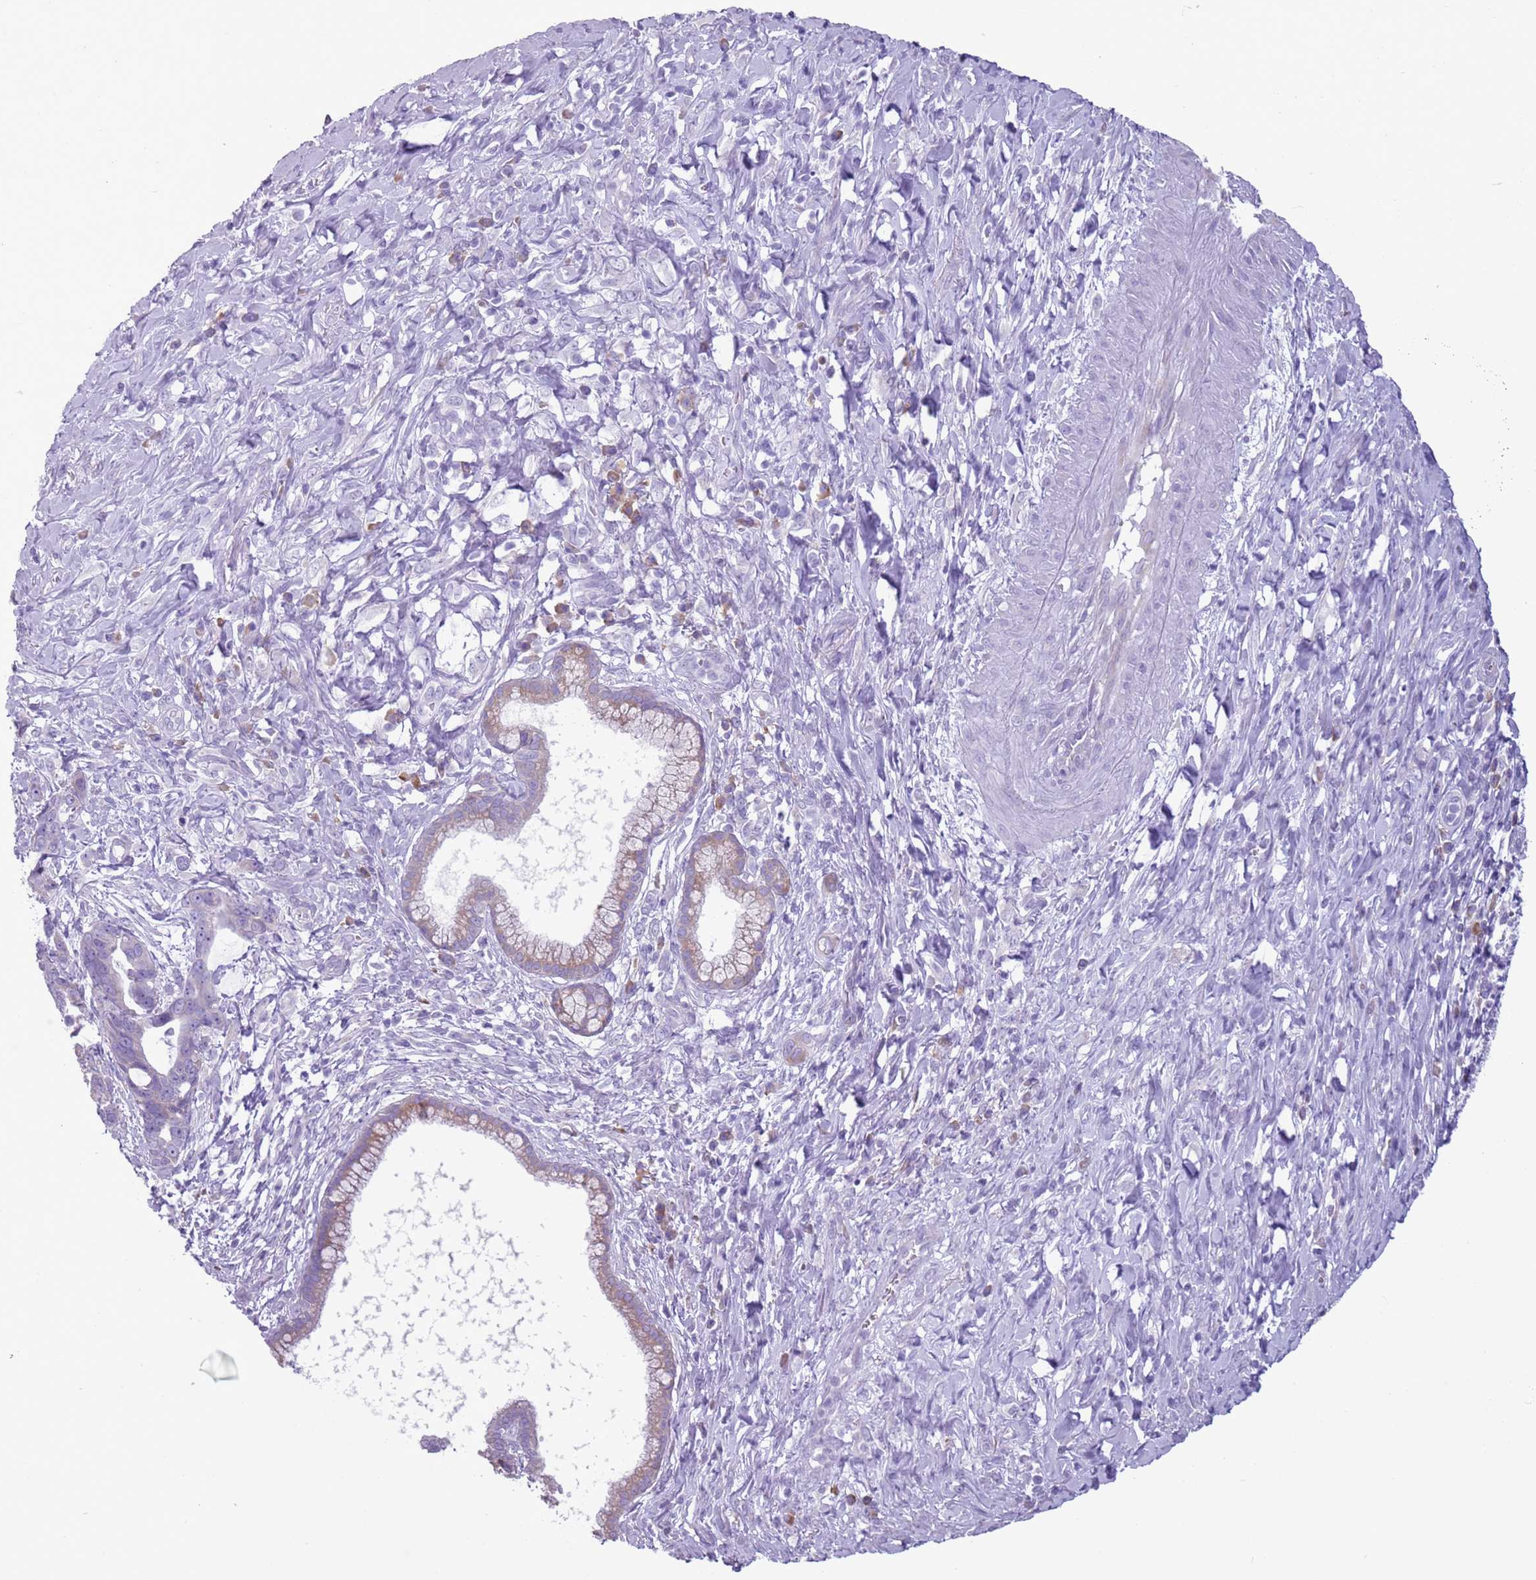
{"staining": {"intensity": "negative", "quantity": "none", "location": "none"}, "tissue": "pancreatic cancer", "cell_type": "Tumor cells", "image_type": "cancer", "snomed": [{"axis": "morphology", "description": "Adenocarcinoma, NOS"}, {"axis": "topography", "description": "Pancreas"}], "caption": "A high-resolution image shows immunohistochemistry (IHC) staining of pancreatic cancer, which reveals no significant expression in tumor cells.", "gene": "HYOU1", "patient": {"sex": "female", "age": 83}}